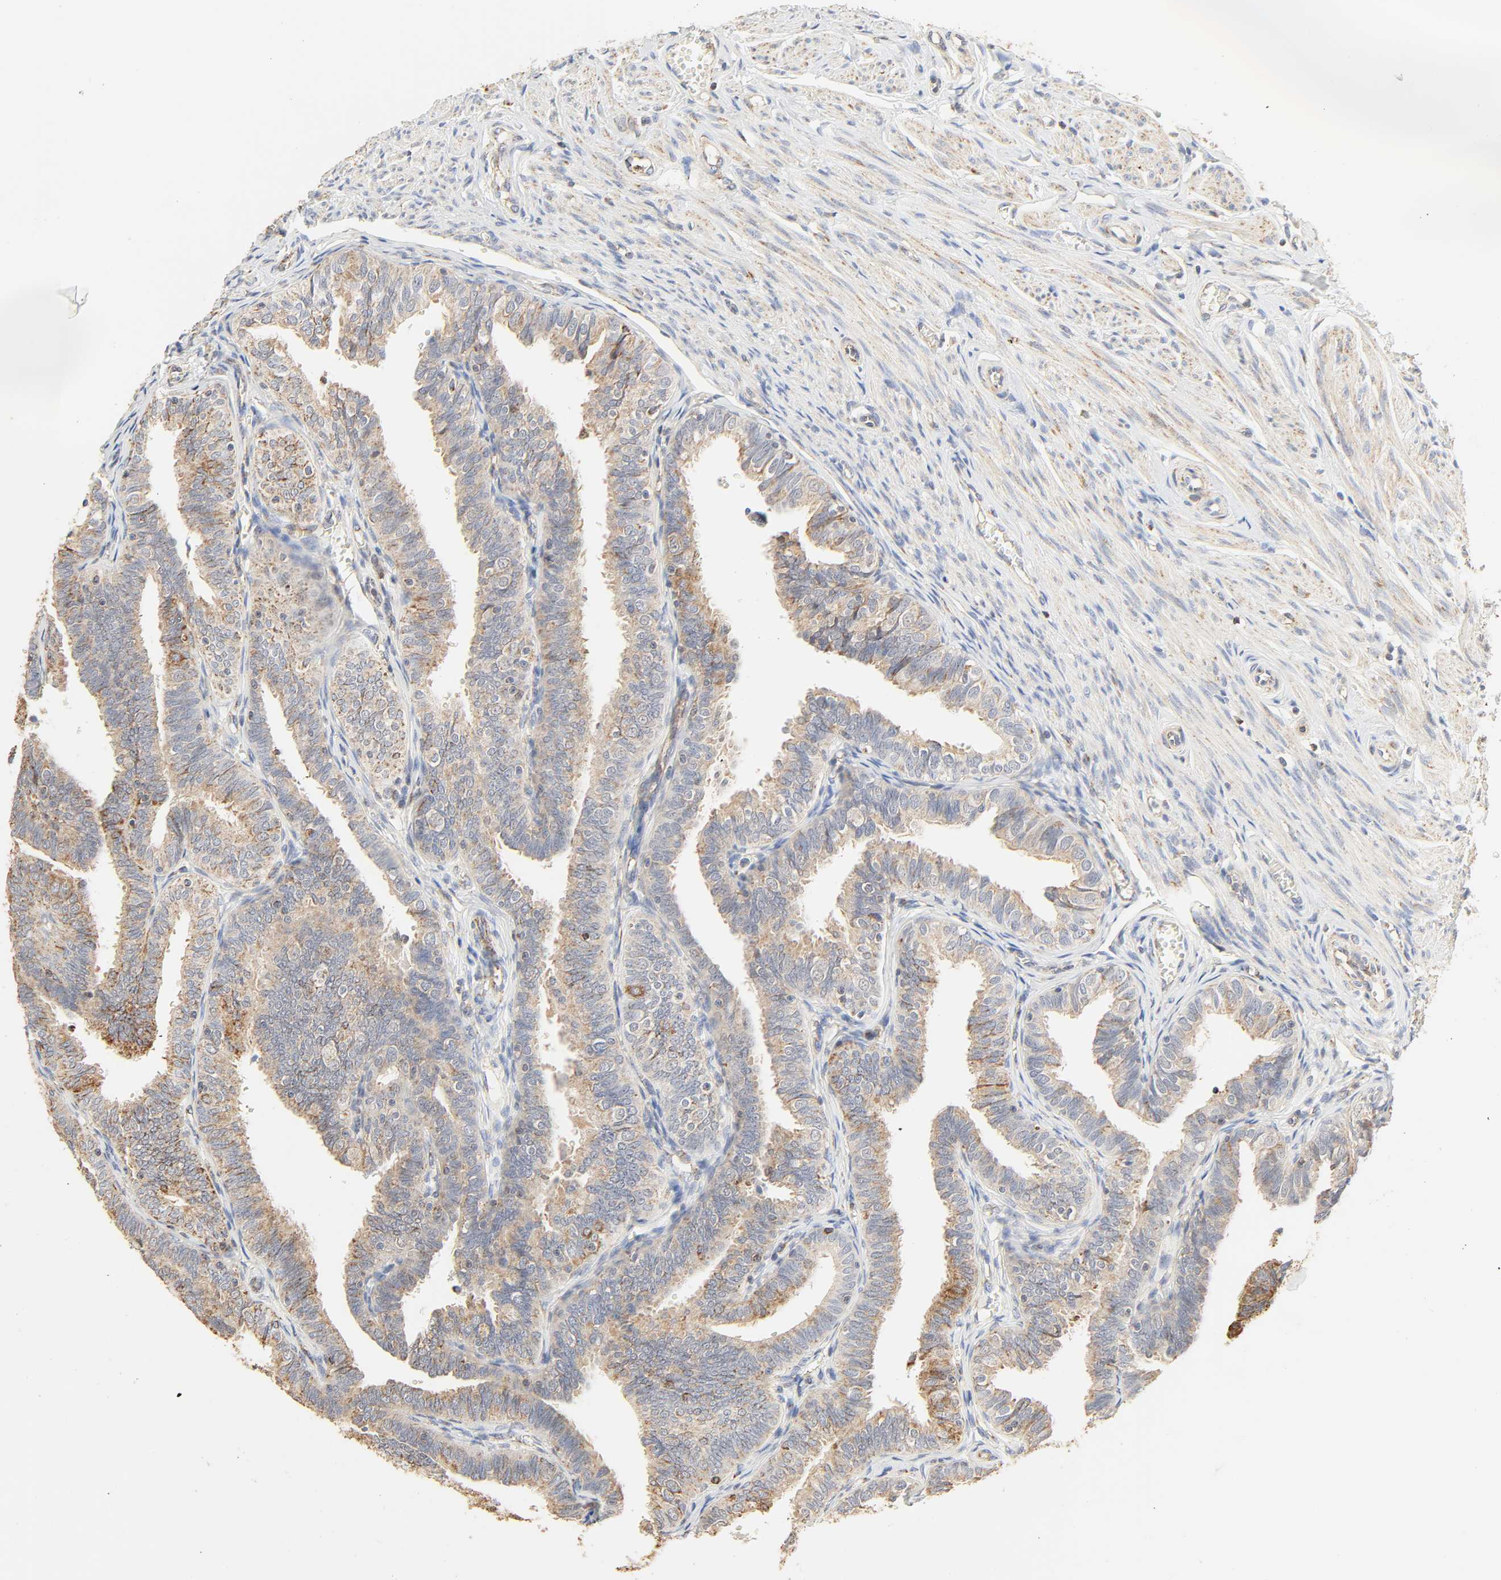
{"staining": {"intensity": "moderate", "quantity": ">75%", "location": "cytoplasmic/membranous"}, "tissue": "fallopian tube", "cell_type": "Glandular cells", "image_type": "normal", "snomed": [{"axis": "morphology", "description": "Normal tissue, NOS"}, {"axis": "topography", "description": "Fallopian tube"}], "caption": "Moderate cytoplasmic/membranous positivity is identified in approximately >75% of glandular cells in unremarkable fallopian tube.", "gene": "ZMAT5", "patient": {"sex": "female", "age": 46}}